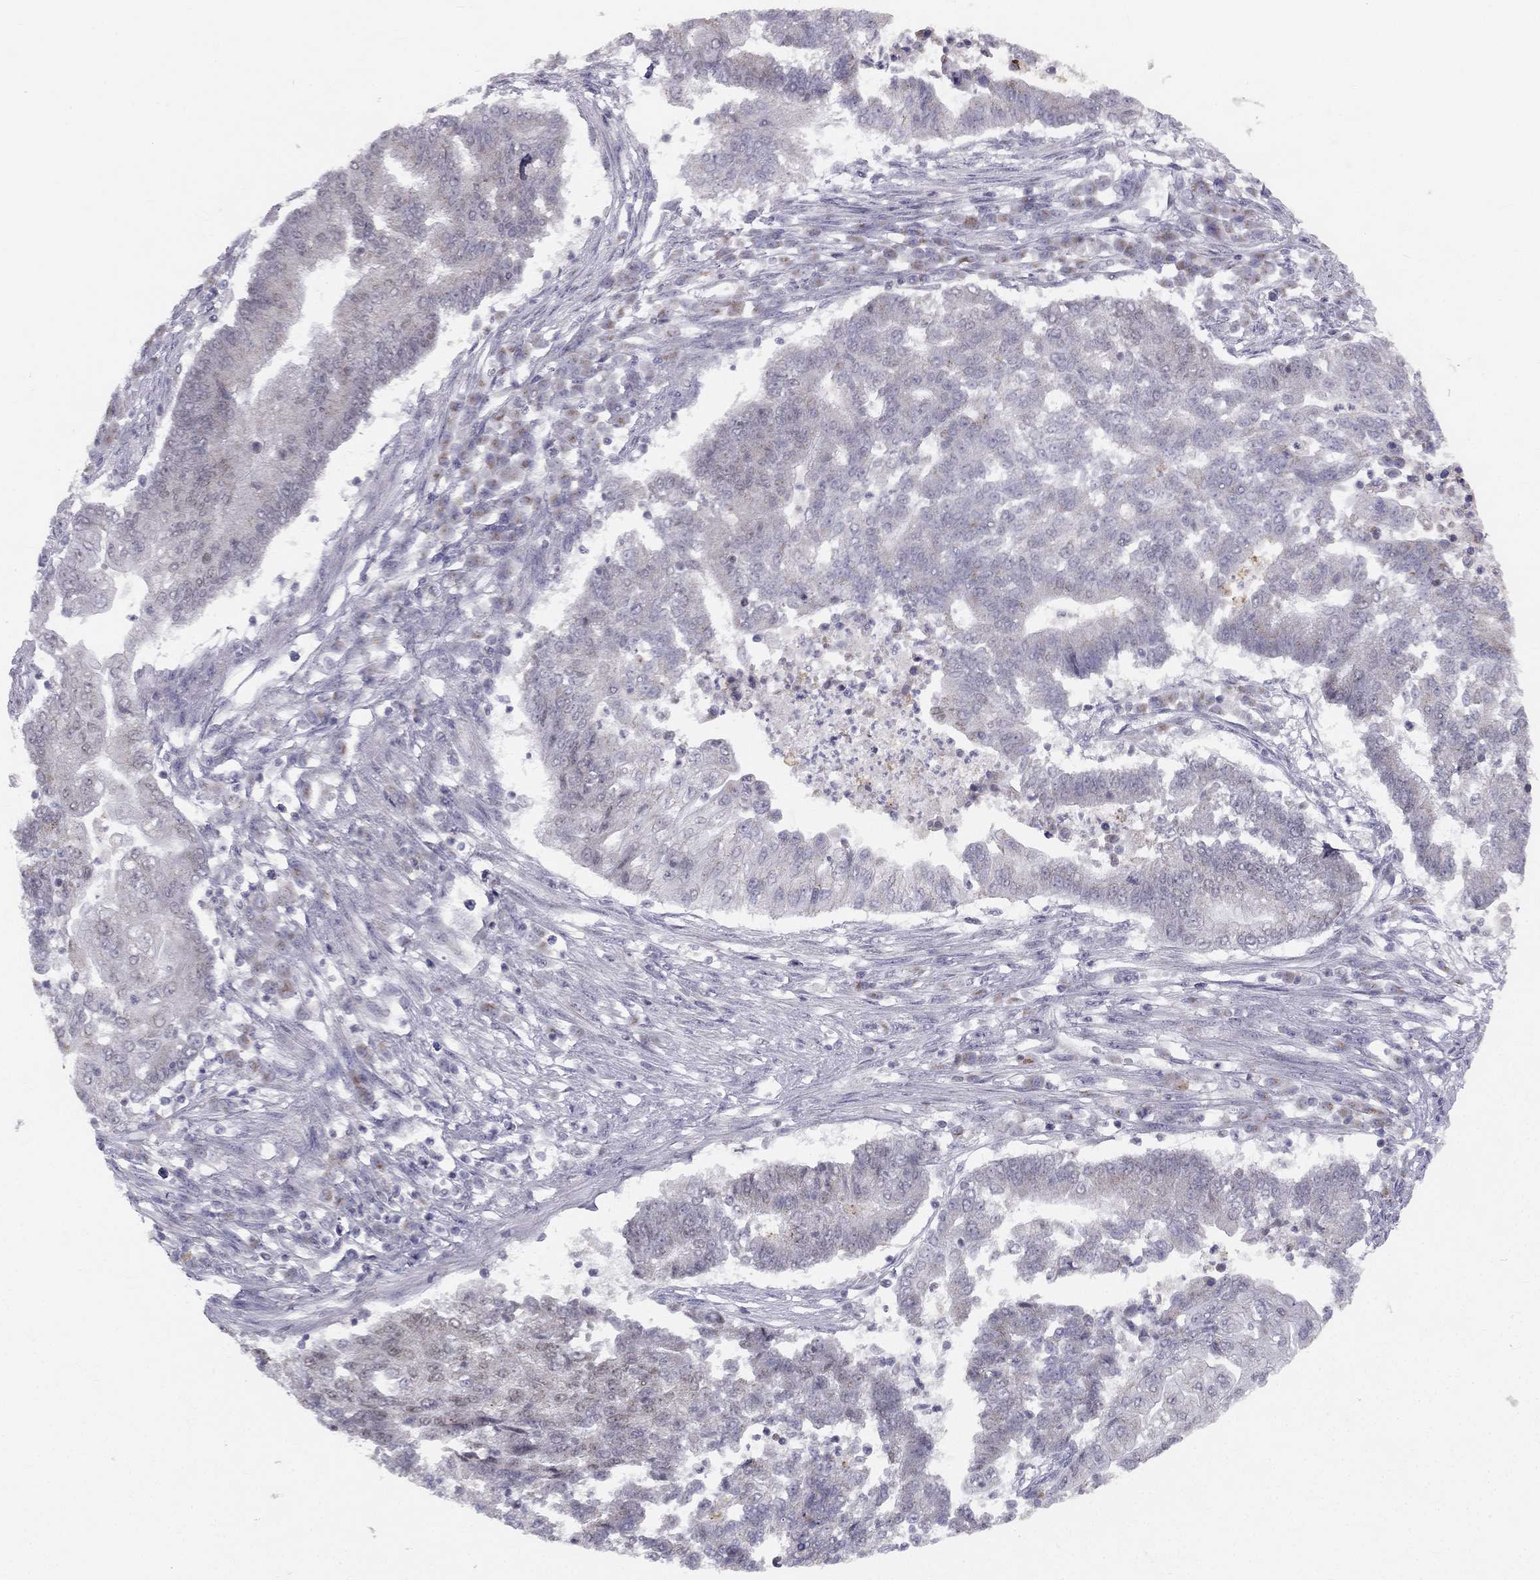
{"staining": {"intensity": "weak", "quantity": "25%-75%", "location": "cytoplasmic/membranous"}, "tissue": "endometrial cancer", "cell_type": "Tumor cells", "image_type": "cancer", "snomed": [{"axis": "morphology", "description": "Adenocarcinoma, NOS"}, {"axis": "topography", "description": "Uterus"}, {"axis": "topography", "description": "Endometrium"}], "caption": "The histopathology image demonstrates a brown stain indicating the presence of a protein in the cytoplasmic/membranous of tumor cells in adenocarcinoma (endometrial). (DAB = brown stain, brightfield microscopy at high magnification).", "gene": "TRPS1", "patient": {"sex": "female", "age": 54}}